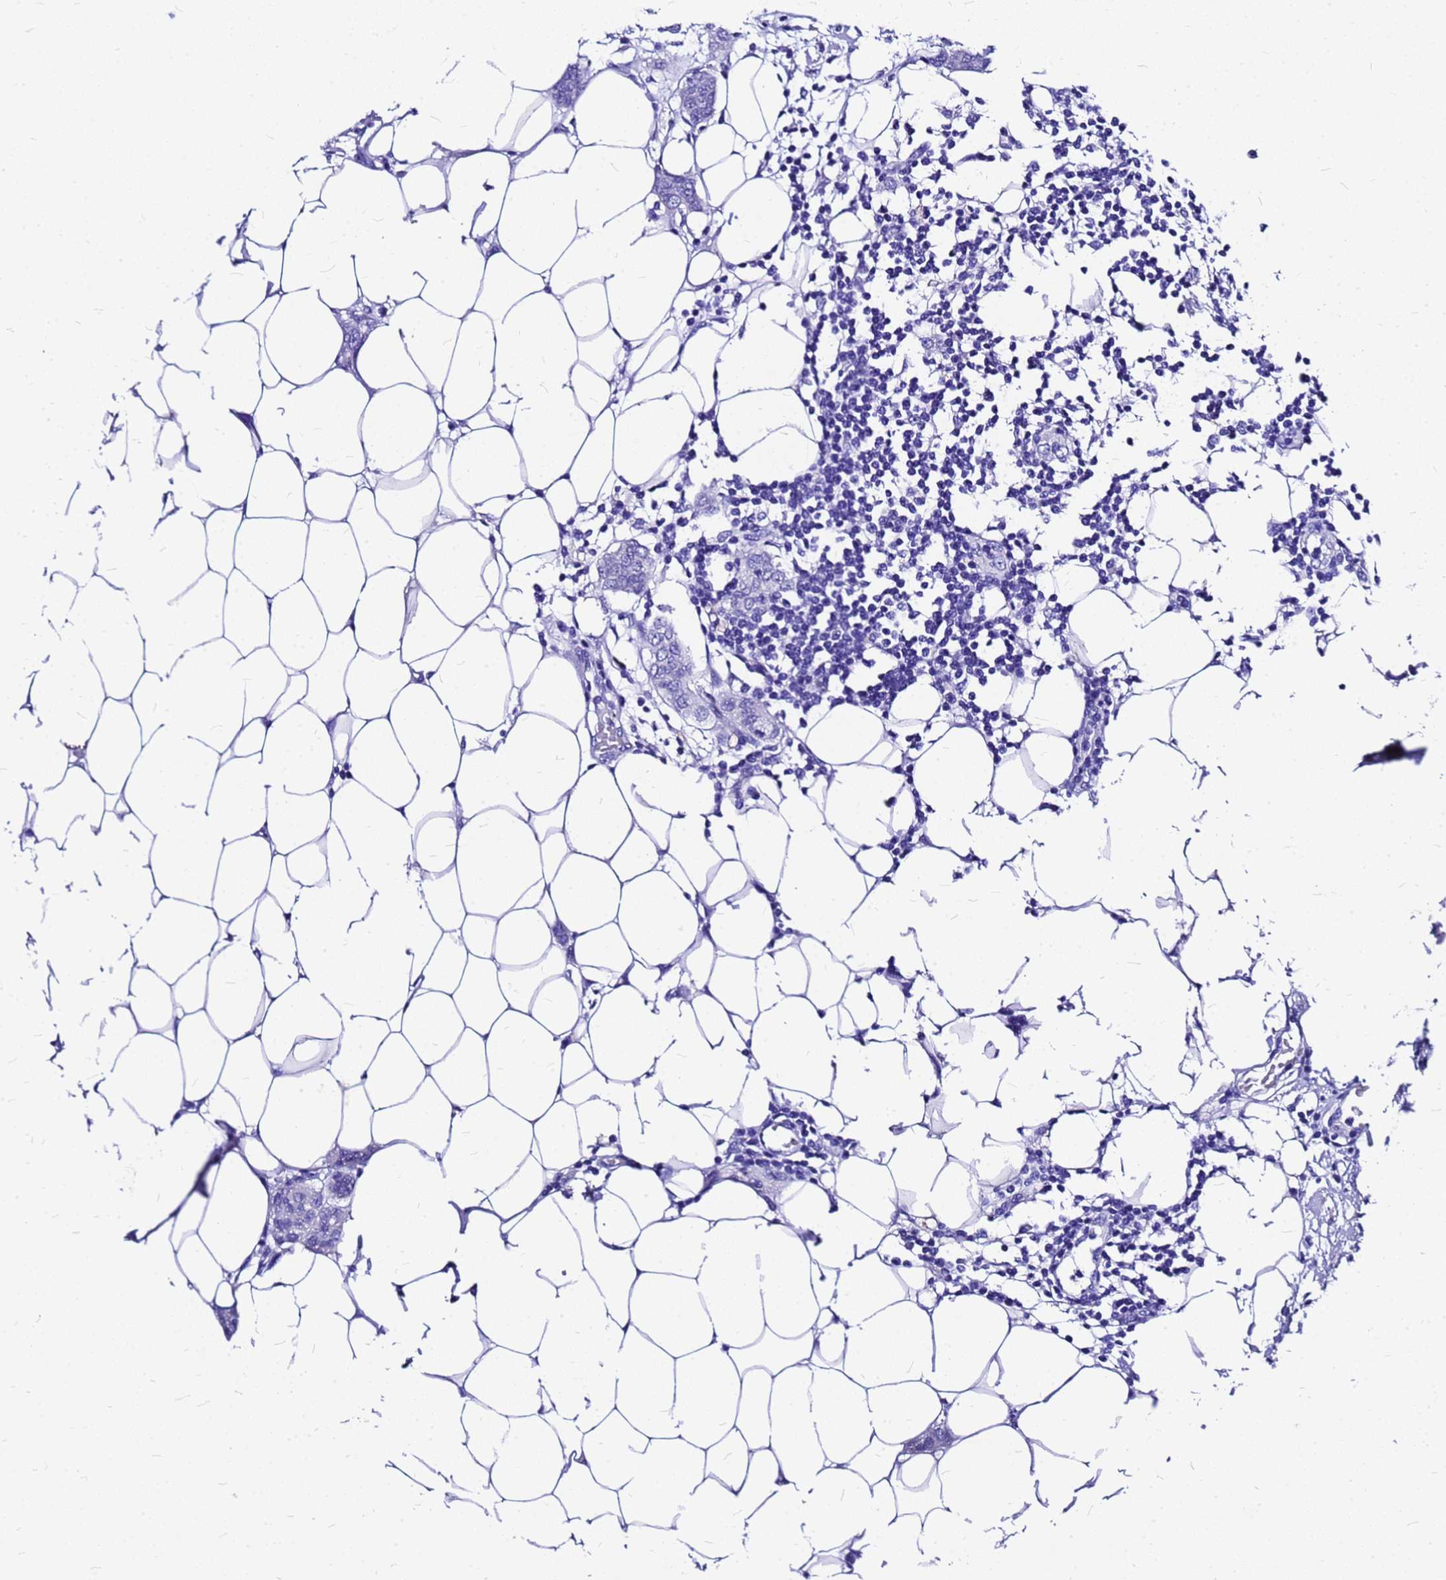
{"staining": {"intensity": "negative", "quantity": "none", "location": "none"}, "tissue": "breast cancer", "cell_type": "Tumor cells", "image_type": "cancer", "snomed": [{"axis": "morphology", "description": "Duct carcinoma"}, {"axis": "topography", "description": "Breast"}], "caption": "Immunohistochemical staining of human breast cancer (invasive ductal carcinoma) demonstrates no significant positivity in tumor cells.", "gene": "HERC4", "patient": {"sex": "female", "age": 72}}